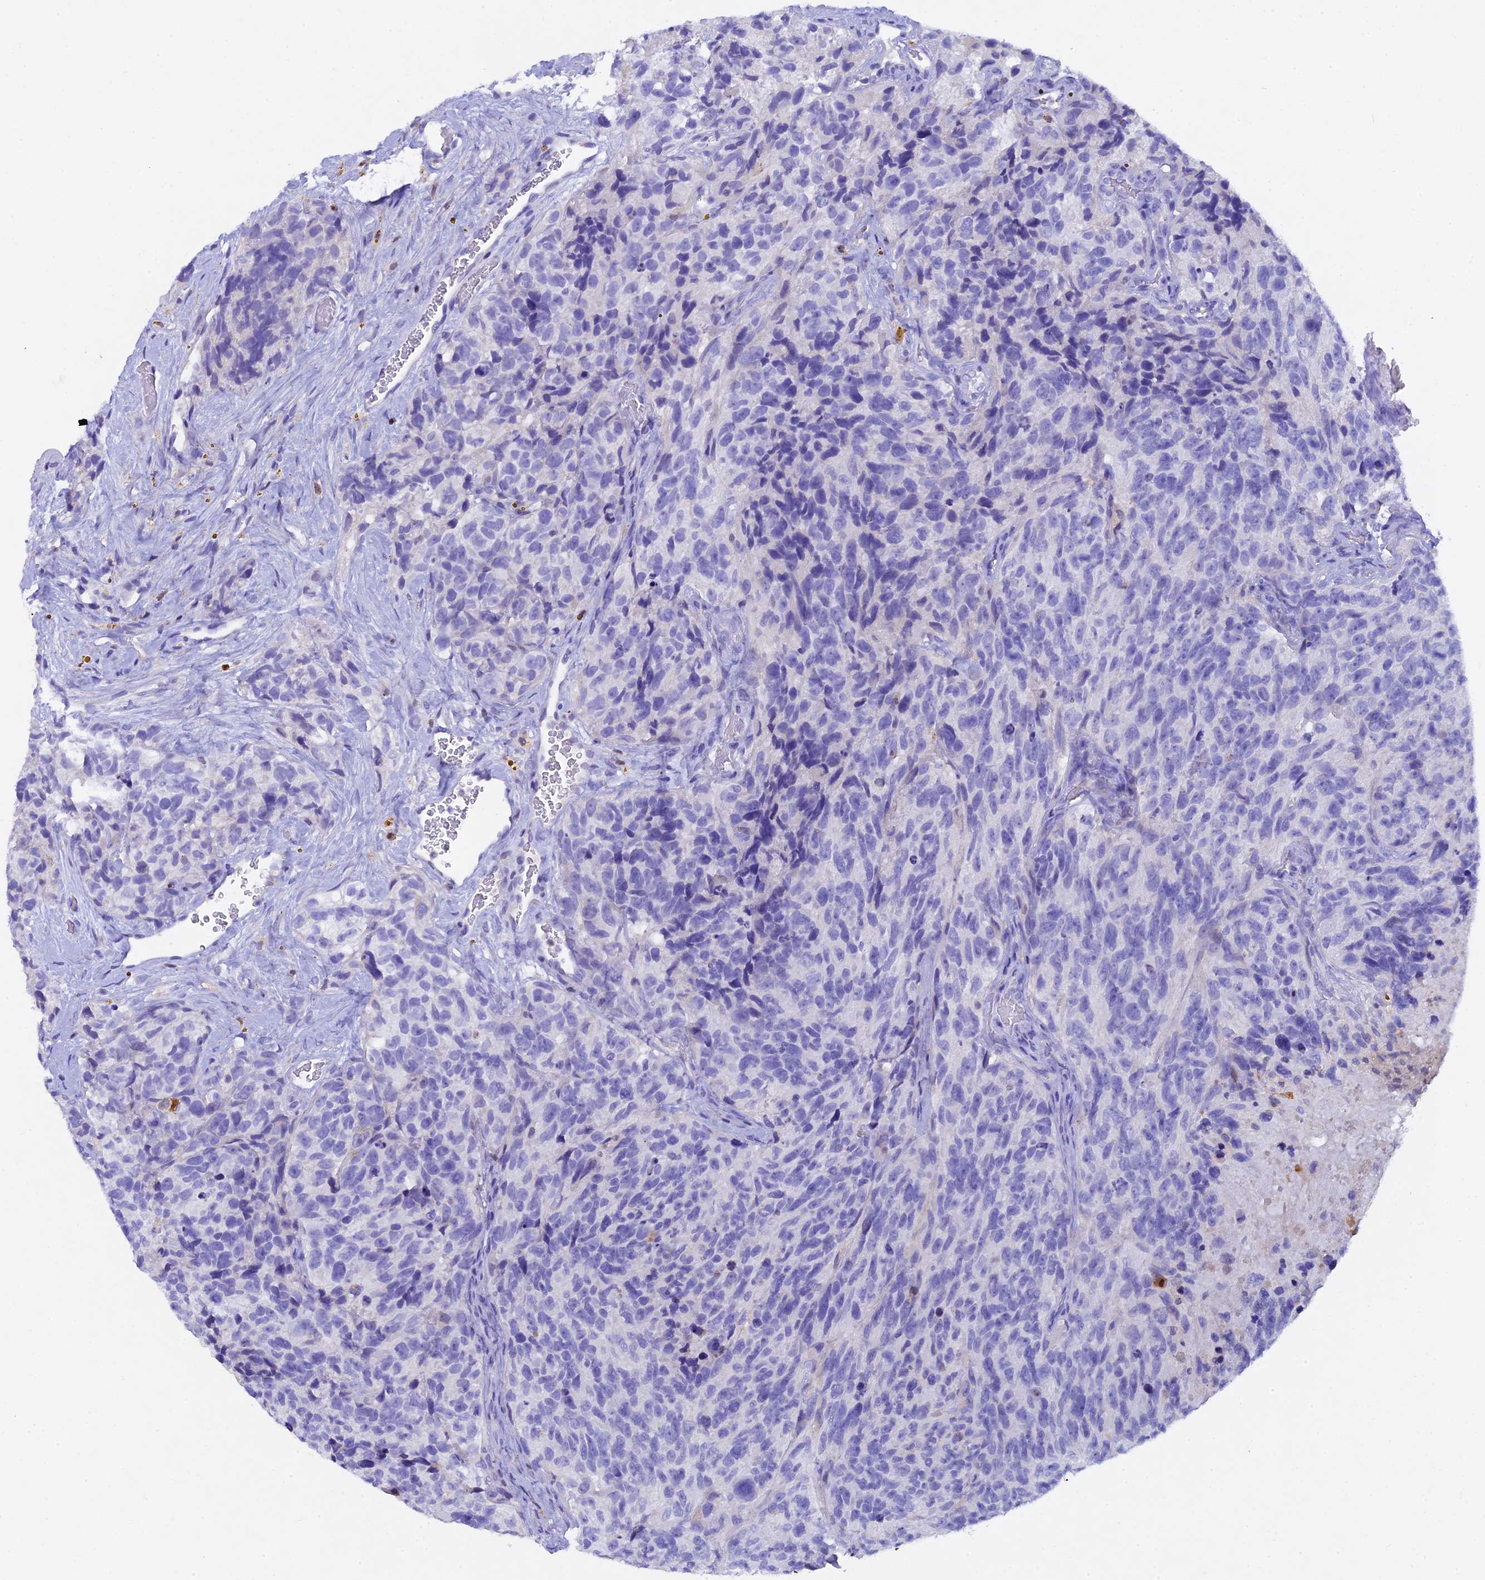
{"staining": {"intensity": "negative", "quantity": "none", "location": "none"}, "tissue": "glioma", "cell_type": "Tumor cells", "image_type": "cancer", "snomed": [{"axis": "morphology", "description": "Glioma, malignant, High grade"}, {"axis": "topography", "description": "Brain"}], "caption": "A micrograph of glioma stained for a protein demonstrates no brown staining in tumor cells.", "gene": "TGDS", "patient": {"sex": "male", "age": 69}}